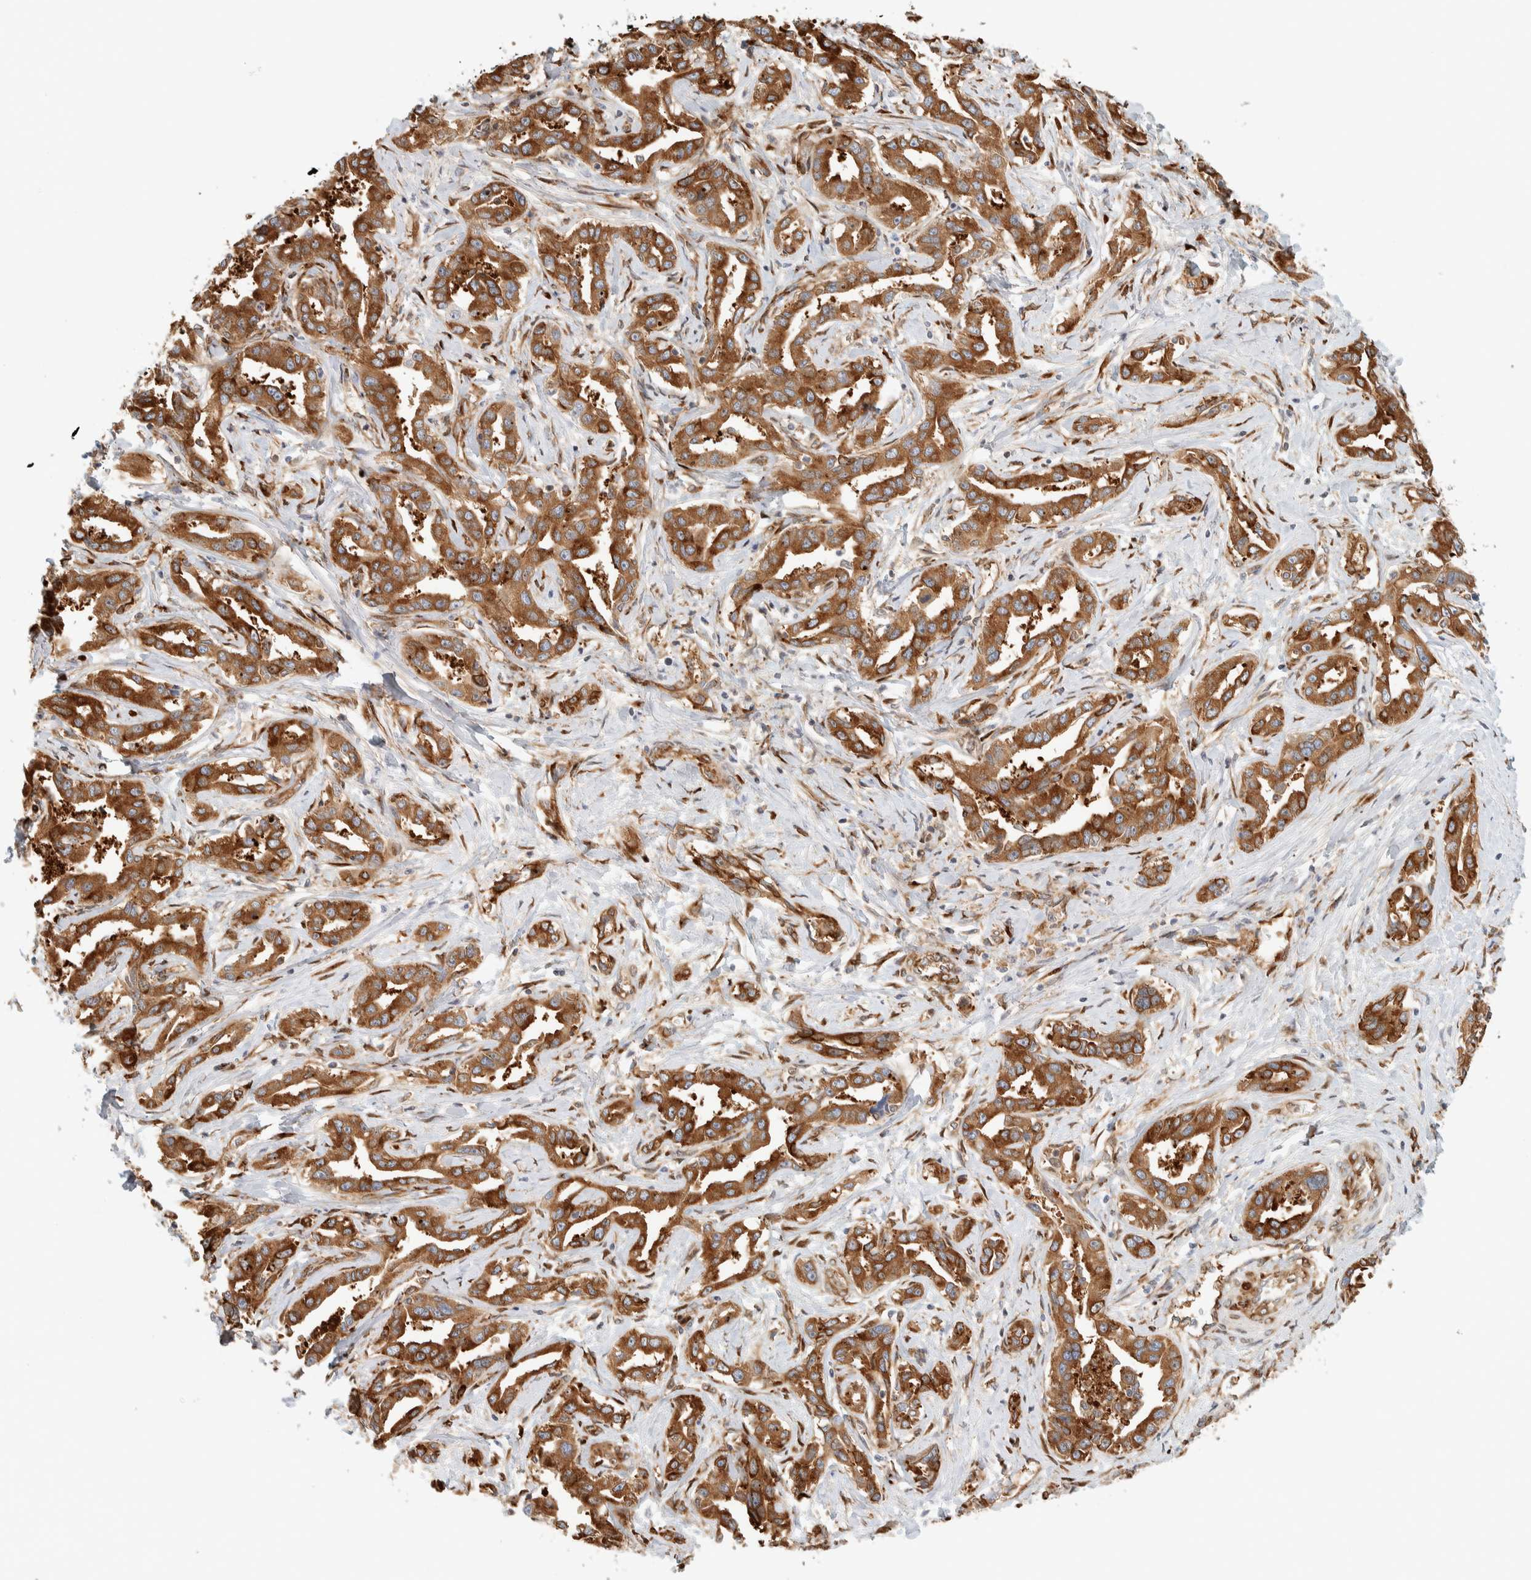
{"staining": {"intensity": "strong", "quantity": ">75%", "location": "cytoplasmic/membranous"}, "tissue": "liver cancer", "cell_type": "Tumor cells", "image_type": "cancer", "snomed": [{"axis": "morphology", "description": "Cholangiocarcinoma"}, {"axis": "topography", "description": "Liver"}], "caption": "A brown stain highlights strong cytoplasmic/membranous positivity of a protein in human cholangiocarcinoma (liver) tumor cells.", "gene": "LLGL2", "patient": {"sex": "male", "age": 59}}